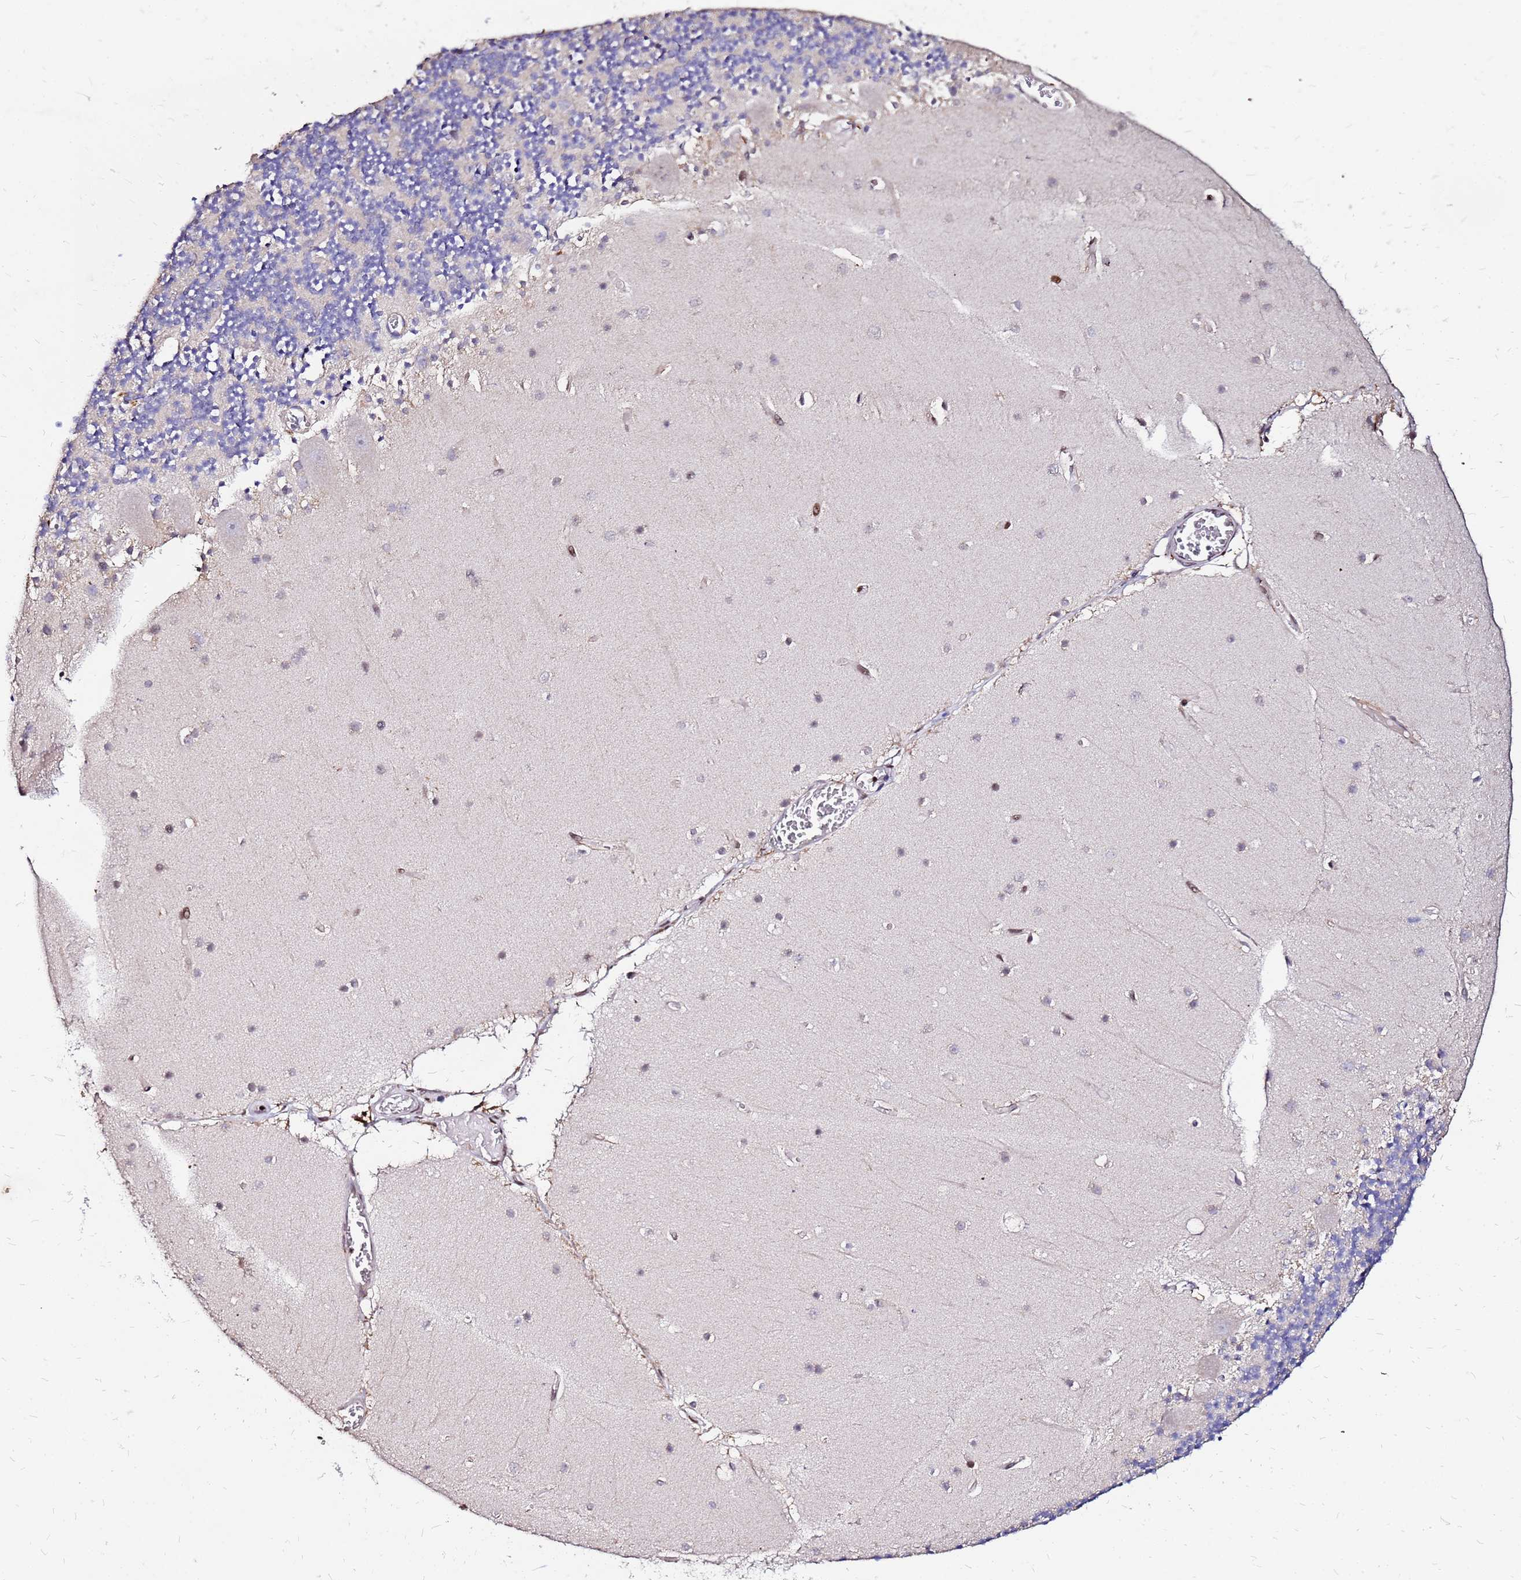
{"staining": {"intensity": "negative", "quantity": "none", "location": "none"}, "tissue": "cerebellum", "cell_type": "Cells in granular layer", "image_type": "normal", "snomed": [{"axis": "morphology", "description": "Normal tissue, NOS"}, {"axis": "topography", "description": "Cerebellum"}], "caption": "This is an immunohistochemistry (IHC) micrograph of normal human cerebellum. There is no positivity in cells in granular layer.", "gene": "ARHGEF35", "patient": {"sex": "female", "age": 28}}